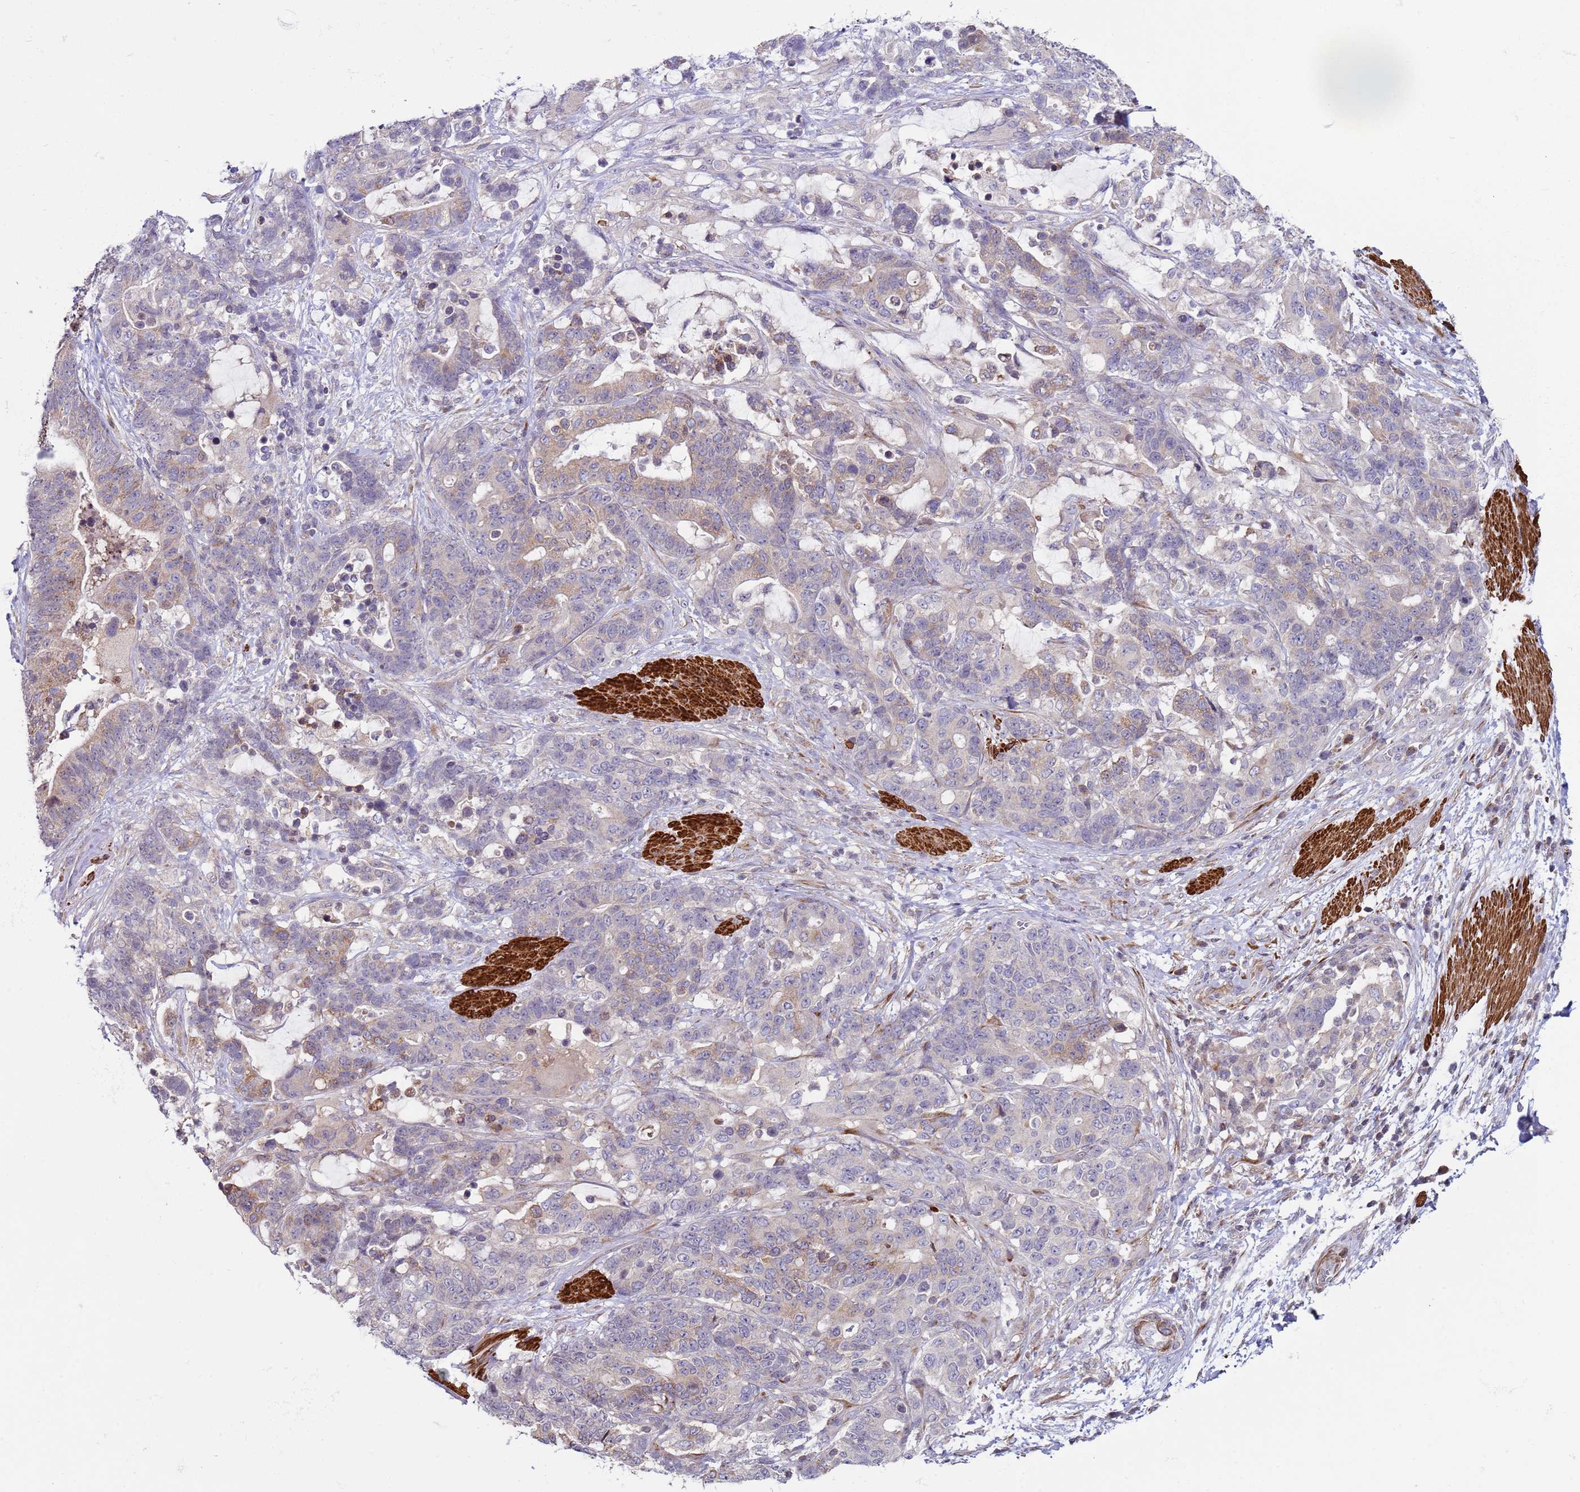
{"staining": {"intensity": "weak", "quantity": "<25%", "location": "cytoplasmic/membranous"}, "tissue": "stomach cancer", "cell_type": "Tumor cells", "image_type": "cancer", "snomed": [{"axis": "morphology", "description": "Normal tissue, NOS"}, {"axis": "morphology", "description": "Adenocarcinoma, NOS"}, {"axis": "topography", "description": "Stomach"}], "caption": "DAB (3,3'-diaminobenzidine) immunohistochemical staining of human stomach cancer (adenocarcinoma) displays no significant positivity in tumor cells.", "gene": "SNAPC4", "patient": {"sex": "female", "age": 64}}